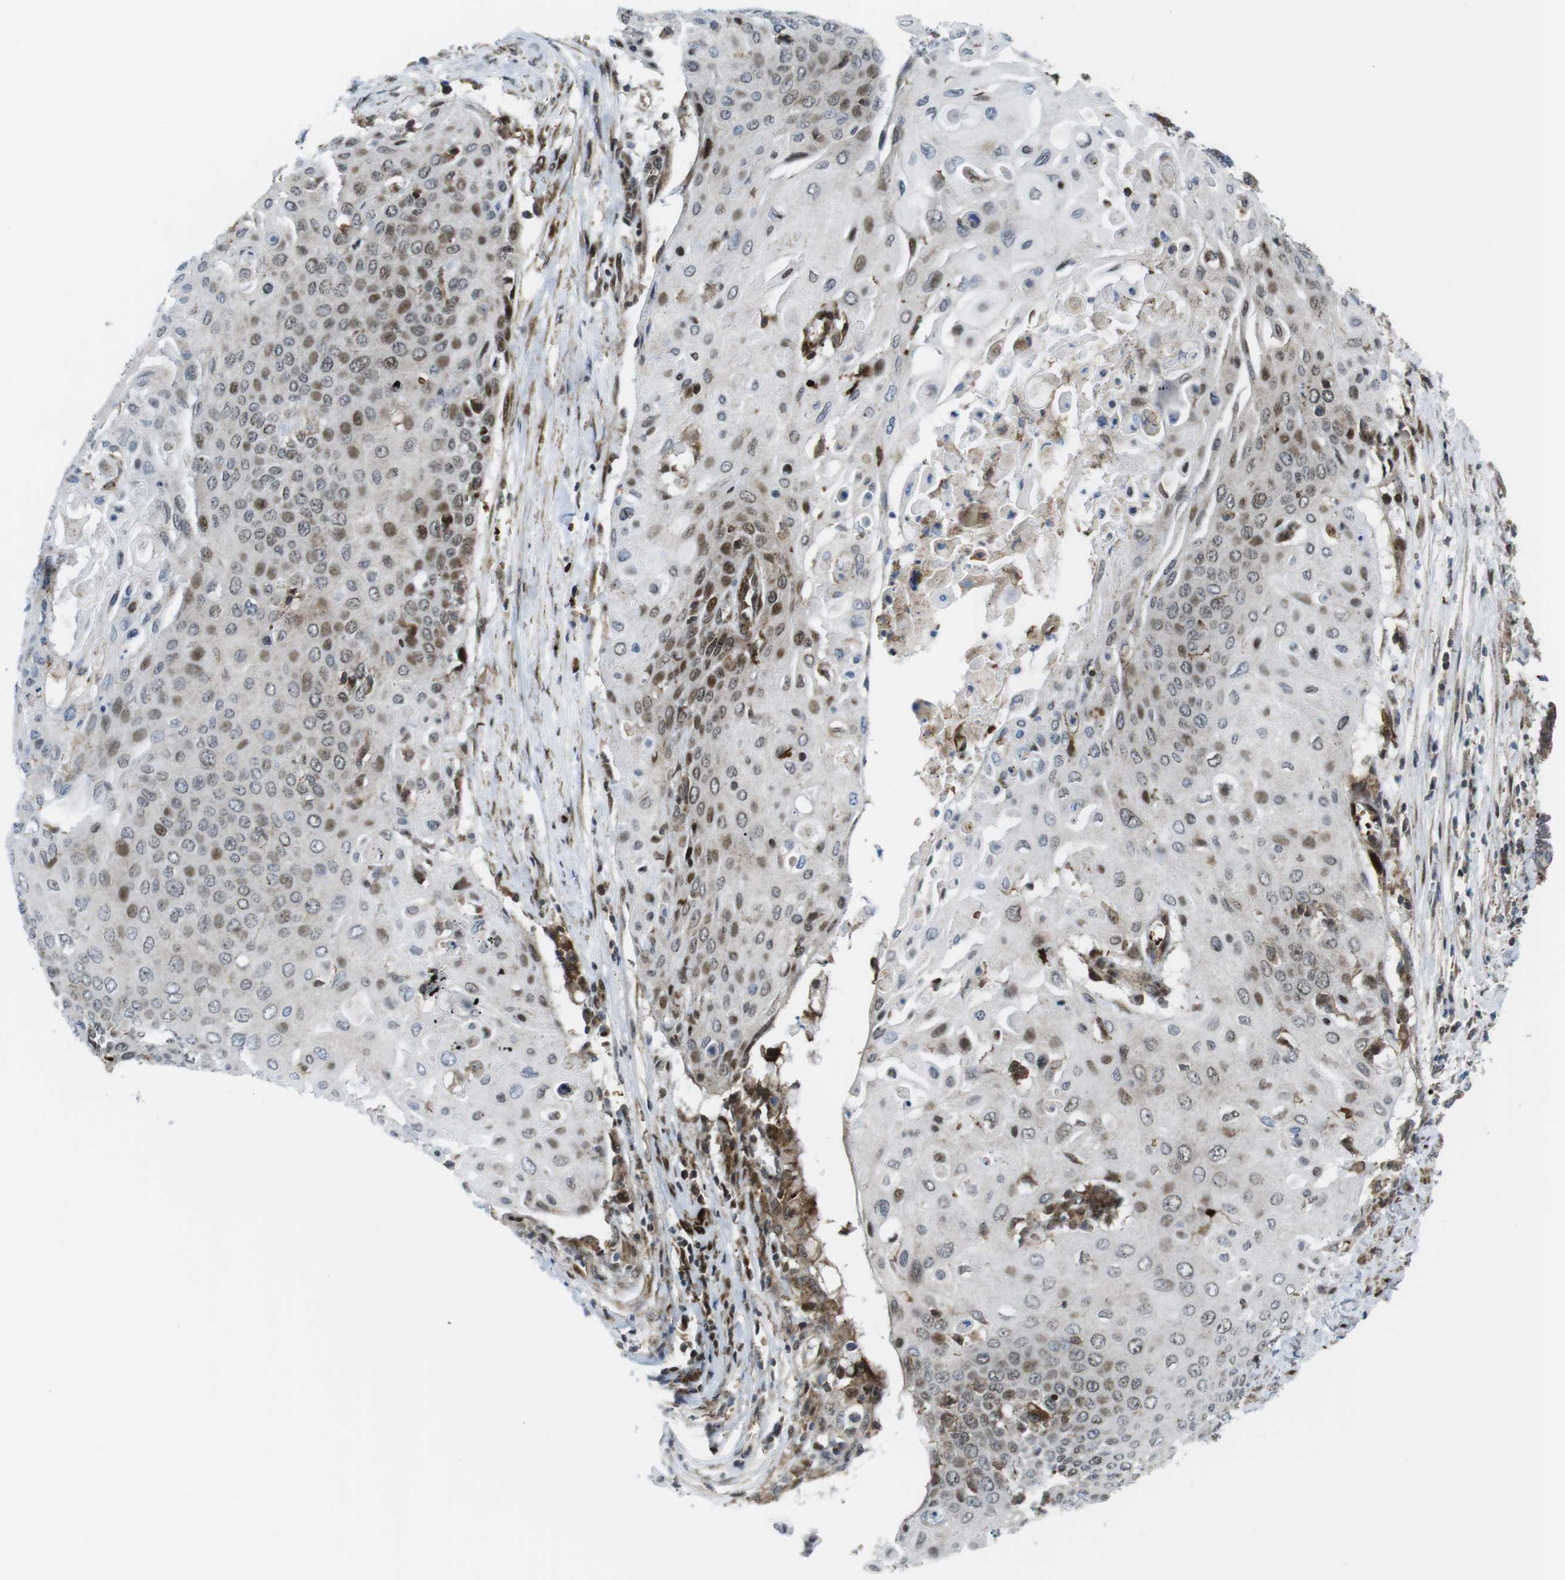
{"staining": {"intensity": "negative", "quantity": "none", "location": "none"}, "tissue": "cervical cancer", "cell_type": "Tumor cells", "image_type": "cancer", "snomed": [{"axis": "morphology", "description": "Squamous cell carcinoma, NOS"}, {"axis": "topography", "description": "Cervix"}], "caption": "High magnification brightfield microscopy of cervical squamous cell carcinoma stained with DAB (3,3'-diaminobenzidine) (brown) and counterstained with hematoxylin (blue): tumor cells show no significant expression. (DAB immunohistochemistry (IHC) visualized using brightfield microscopy, high magnification).", "gene": "CUL7", "patient": {"sex": "female", "age": 39}}